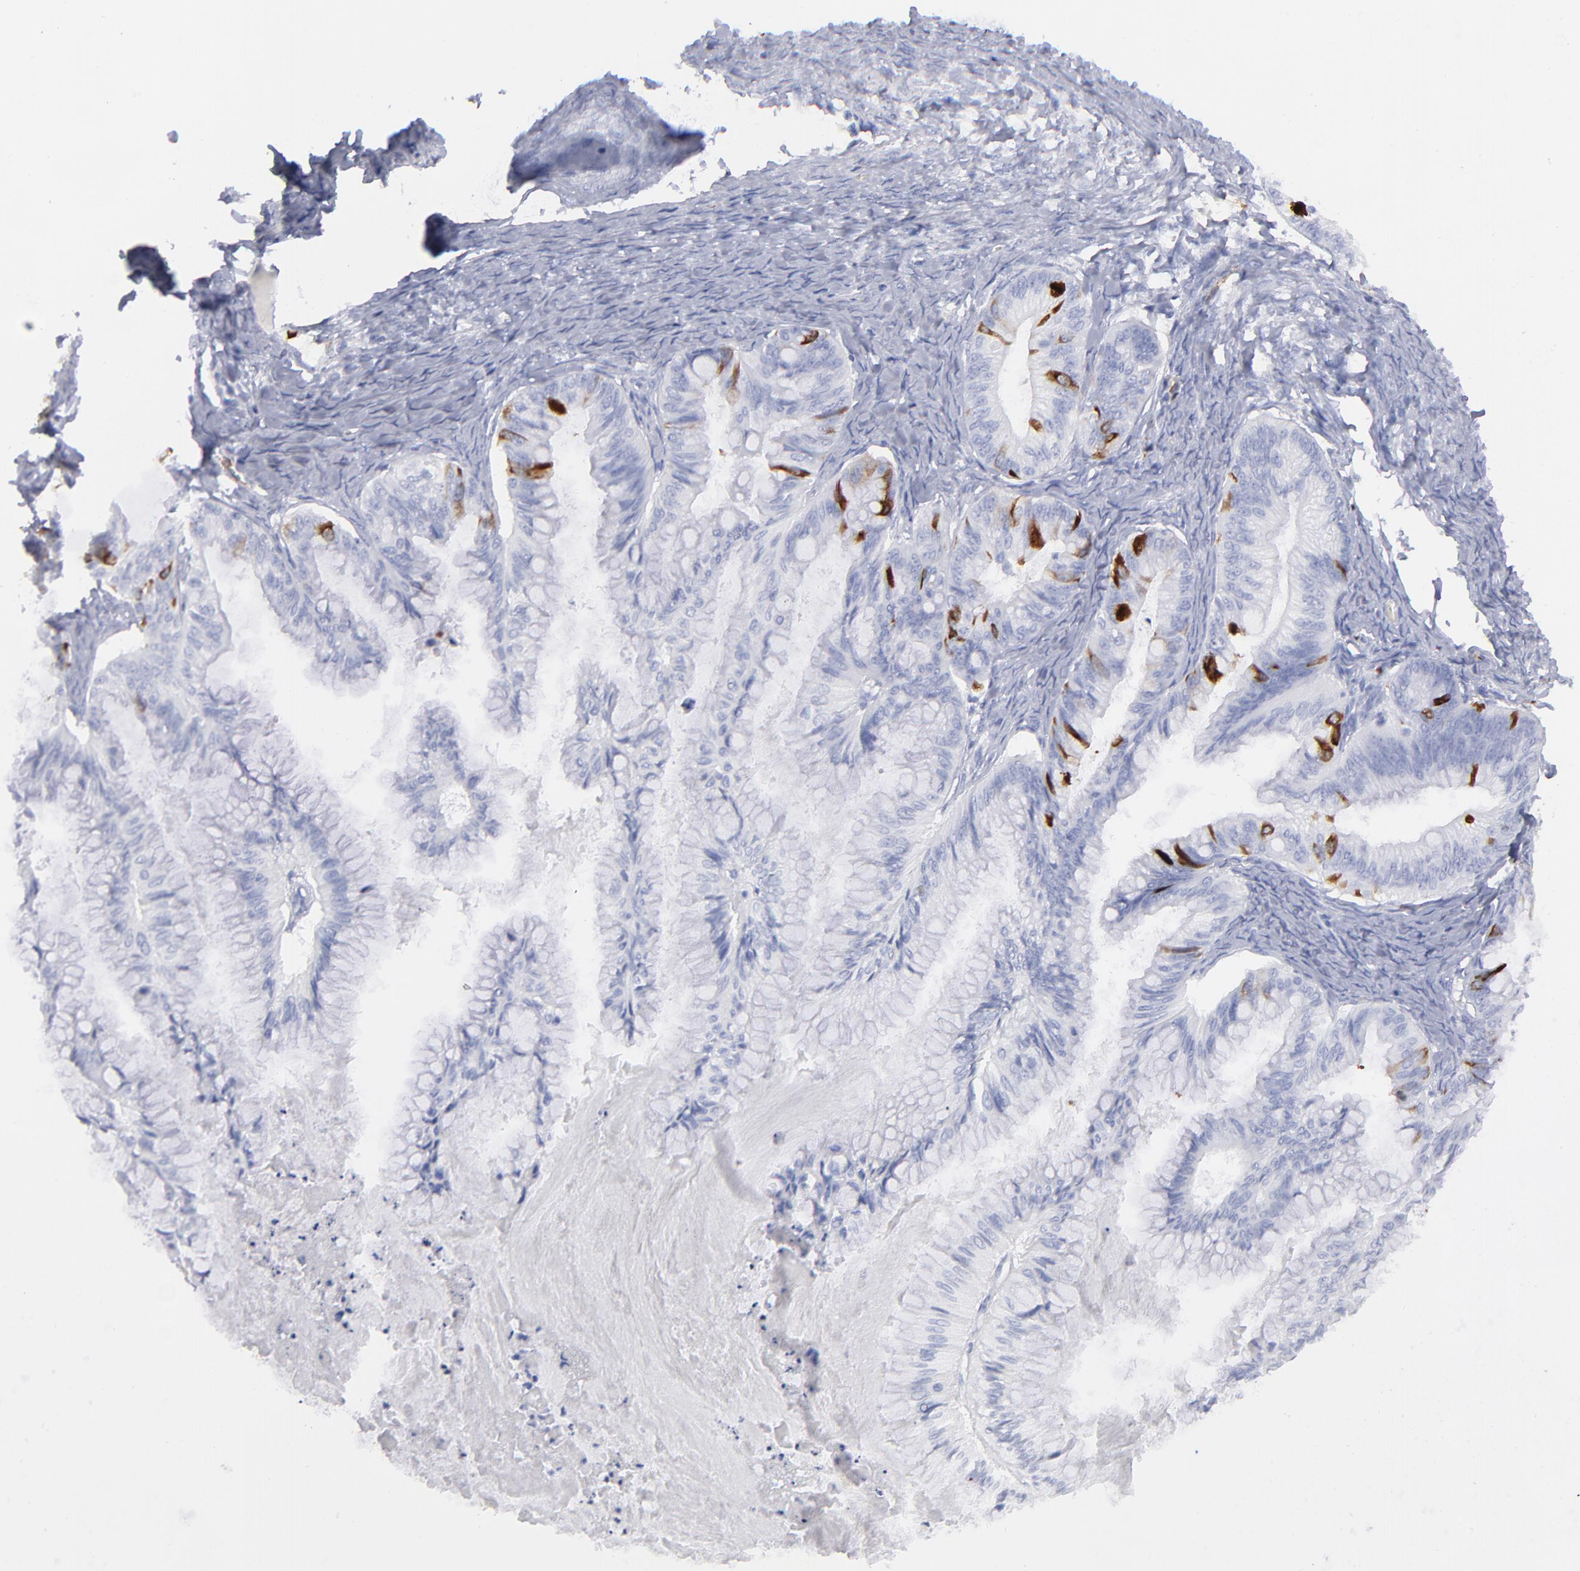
{"staining": {"intensity": "moderate", "quantity": "<25%", "location": "cytoplasmic/membranous"}, "tissue": "ovarian cancer", "cell_type": "Tumor cells", "image_type": "cancer", "snomed": [{"axis": "morphology", "description": "Cystadenocarcinoma, mucinous, NOS"}, {"axis": "topography", "description": "Ovary"}], "caption": "Human ovarian cancer (mucinous cystadenocarcinoma) stained with a brown dye shows moderate cytoplasmic/membranous positive positivity in about <25% of tumor cells.", "gene": "CCNB1", "patient": {"sex": "female", "age": 57}}